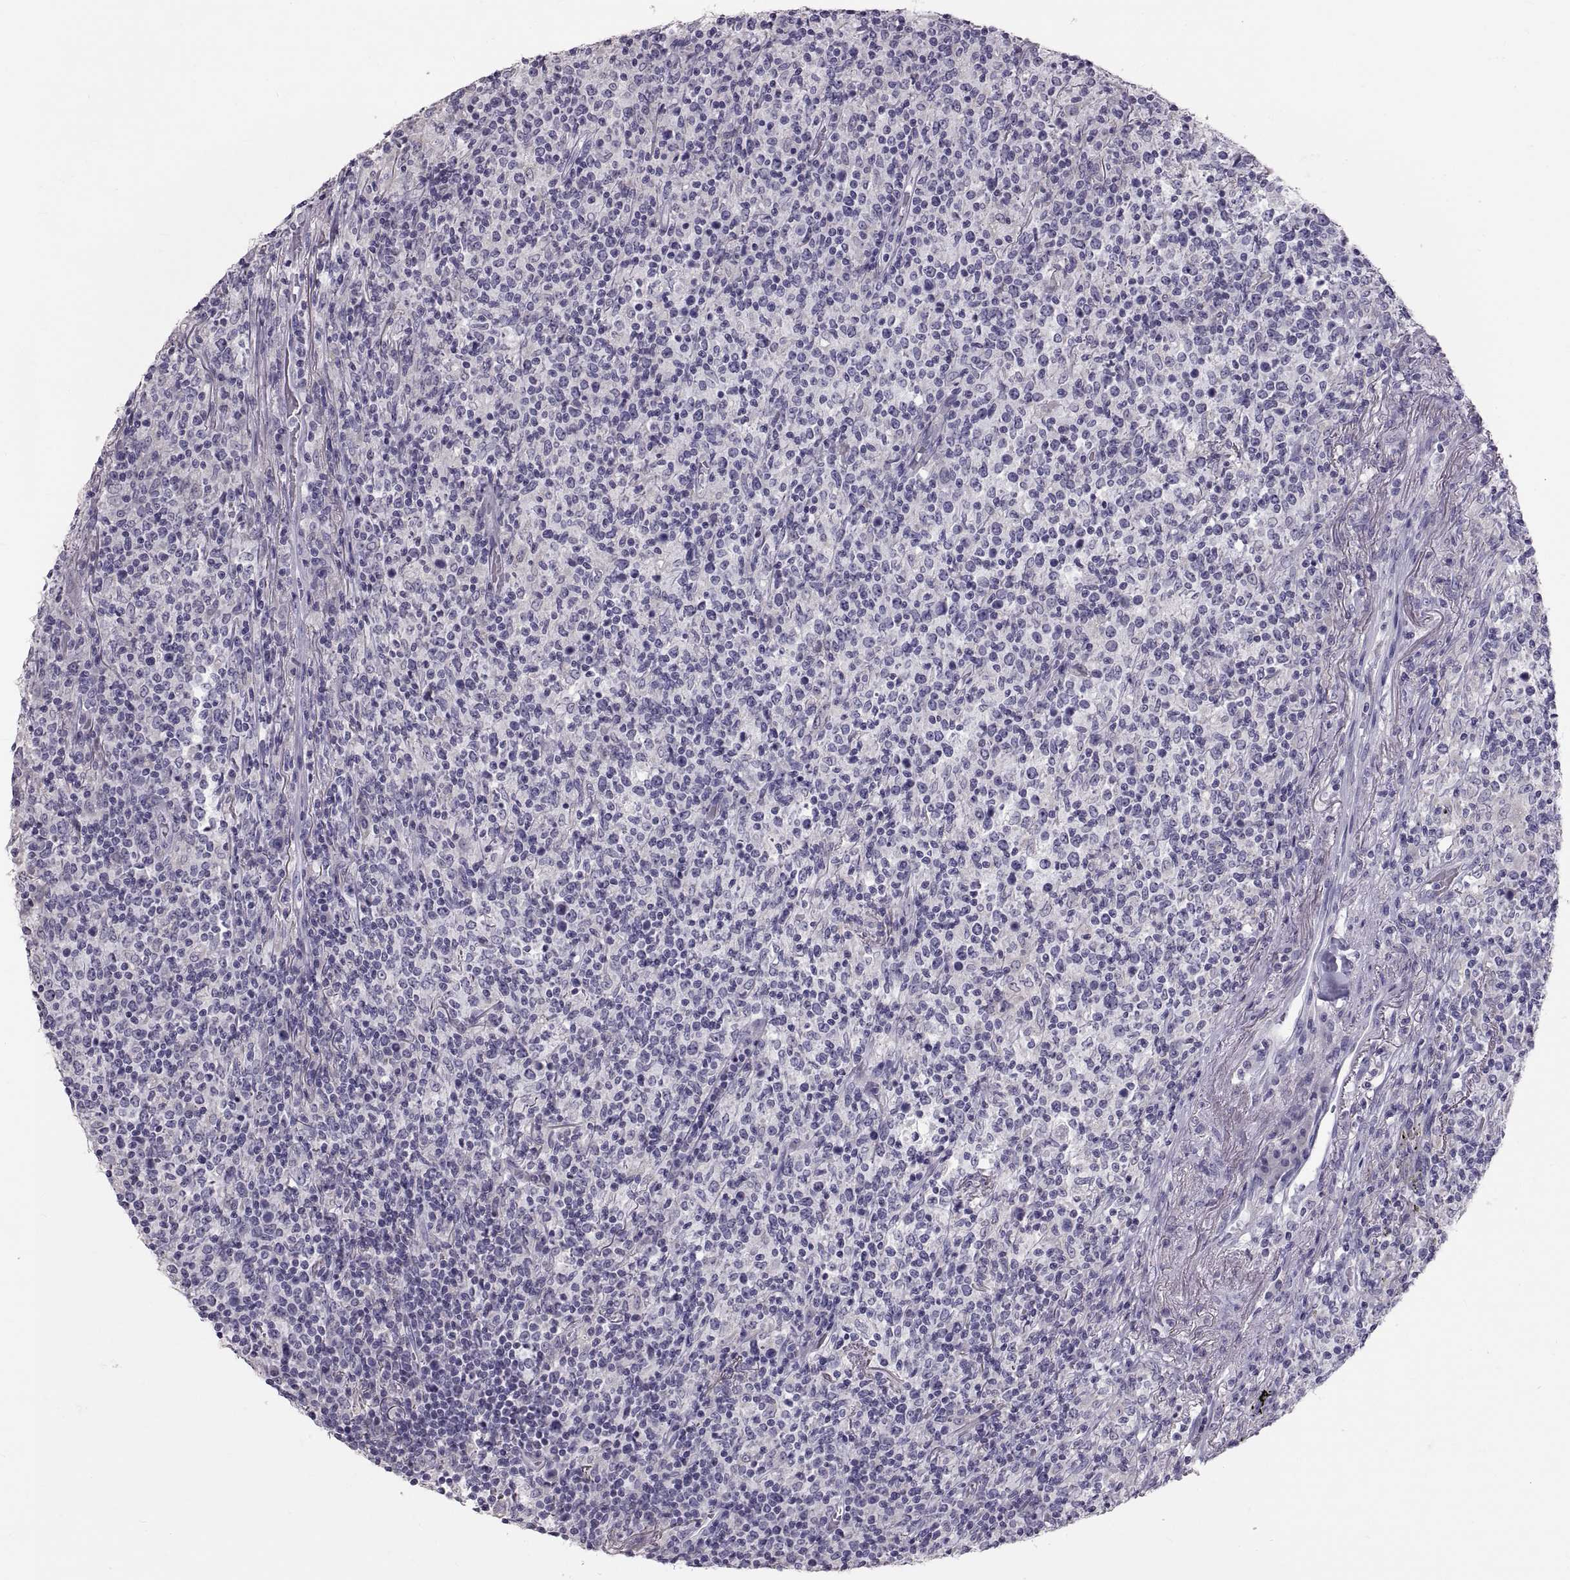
{"staining": {"intensity": "negative", "quantity": "none", "location": "none"}, "tissue": "lymphoma", "cell_type": "Tumor cells", "image_type": "cancer", "snomed": [{"axis": "morphology", "description": "Malignant lymphoma, non-Hodgkin's type, High grade"}, {"axis": "topography", "description": "Lung"}], "caption": "DAB (3,3'-diaminobenzidine) immunohistochemical staining of human lymphoma displays no significant positivity in tumor cells.", "gene": "WBP2NL", "patient": {"sex": "male", "age": 79}}